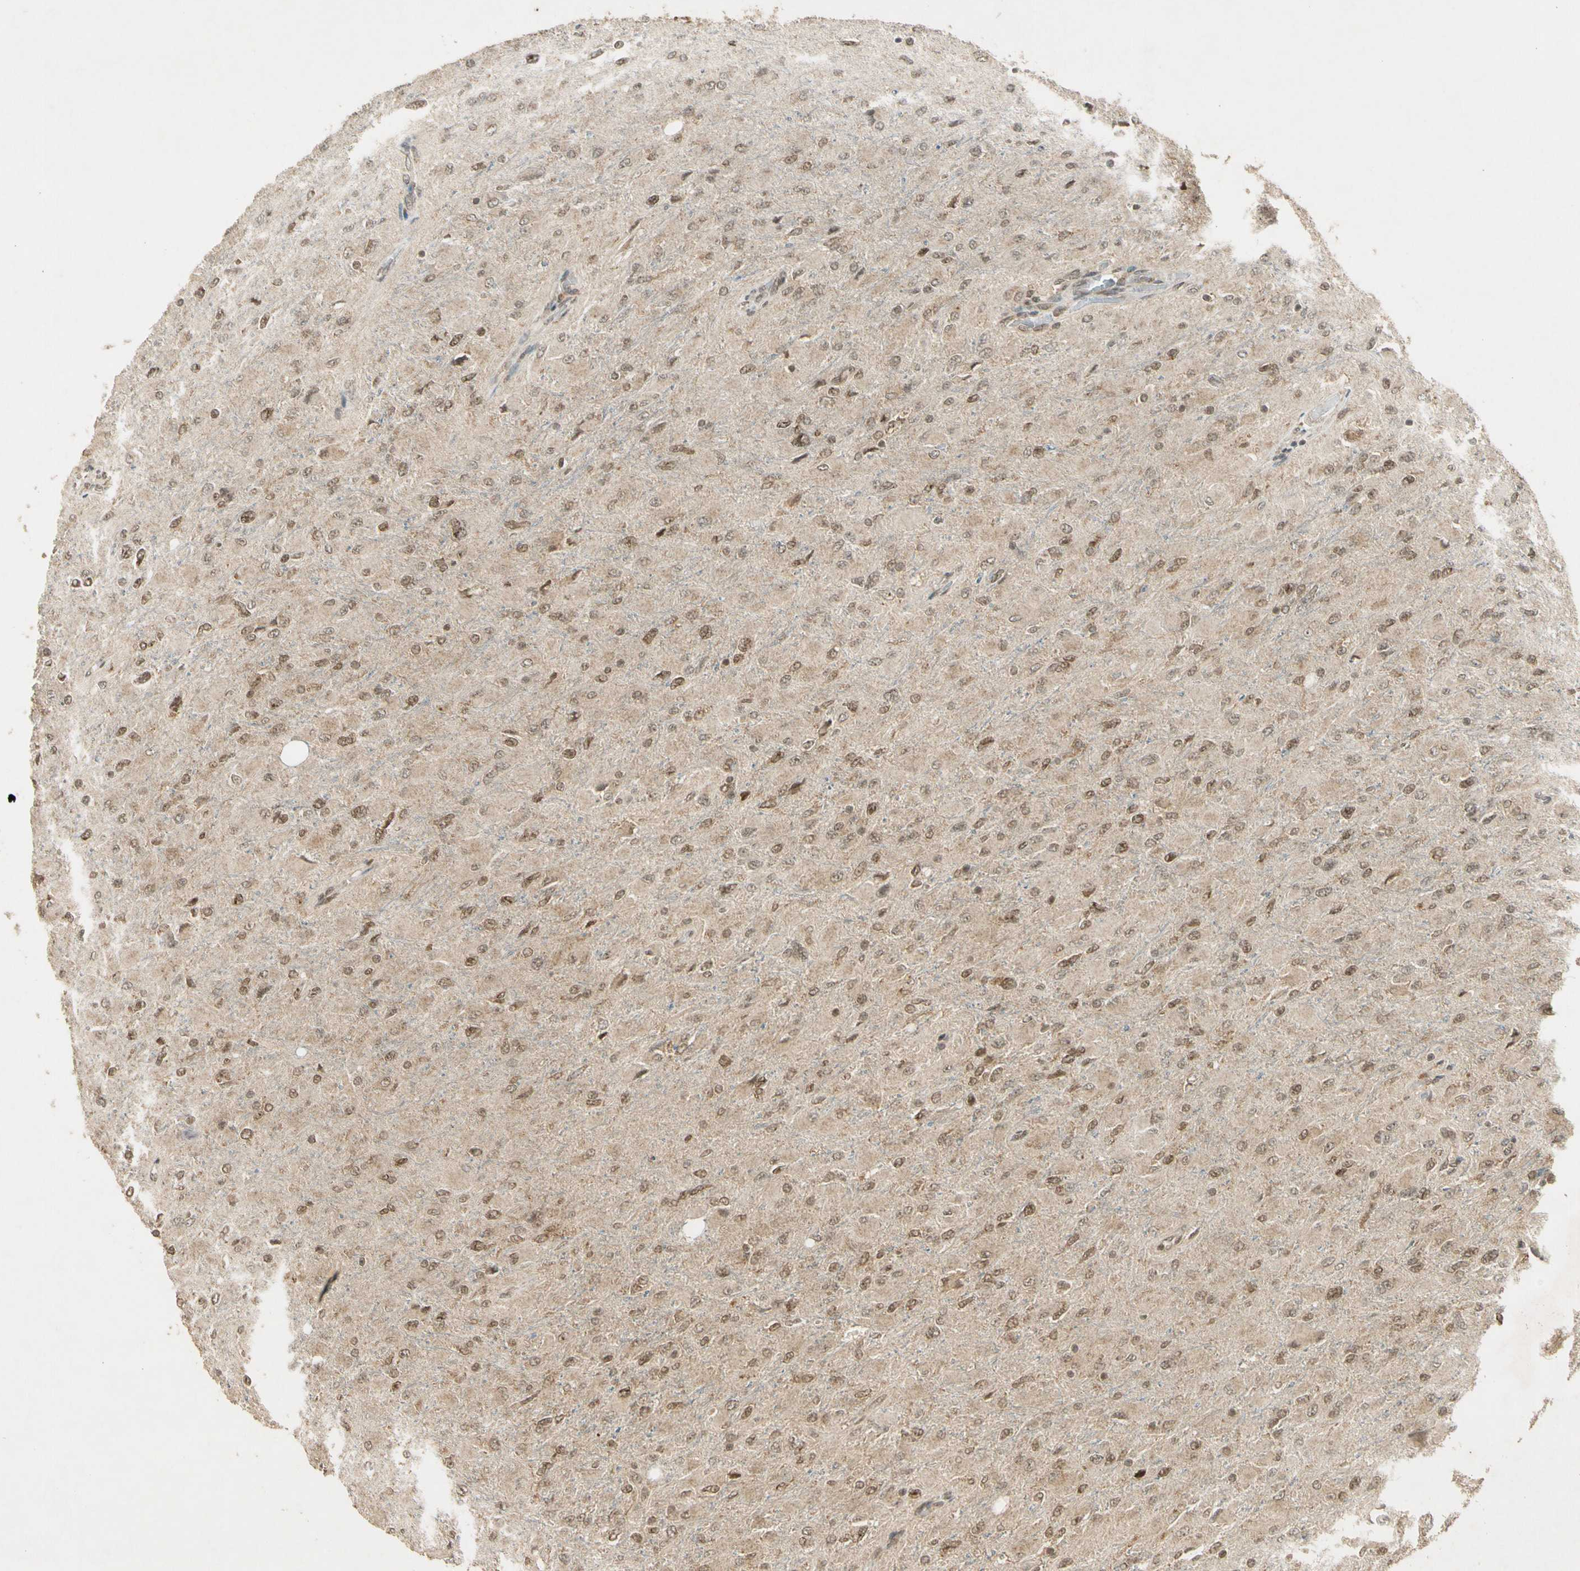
{"staining": {"intensity": "weak", "quantity": ">75%", "location": "cytoplasmic/membranous,nuclear"}, "tissue": "glioma", "cell_type": "Tumor cells", "image_type": "cancer", "snomed": [{"axis": "morphology", "description": "Glioma, malignant, High grade"}, {"axis": "topography", "description": "Cerebral cortex"}], "caption": "Brown immunohistochemical staining in glioma demonstrates weak cytoplasmic/membranous and nuclear expression in about >75% of tumor cells.", "gene": "ZNF135", "patient": {"sex": "female", "age": 36}}